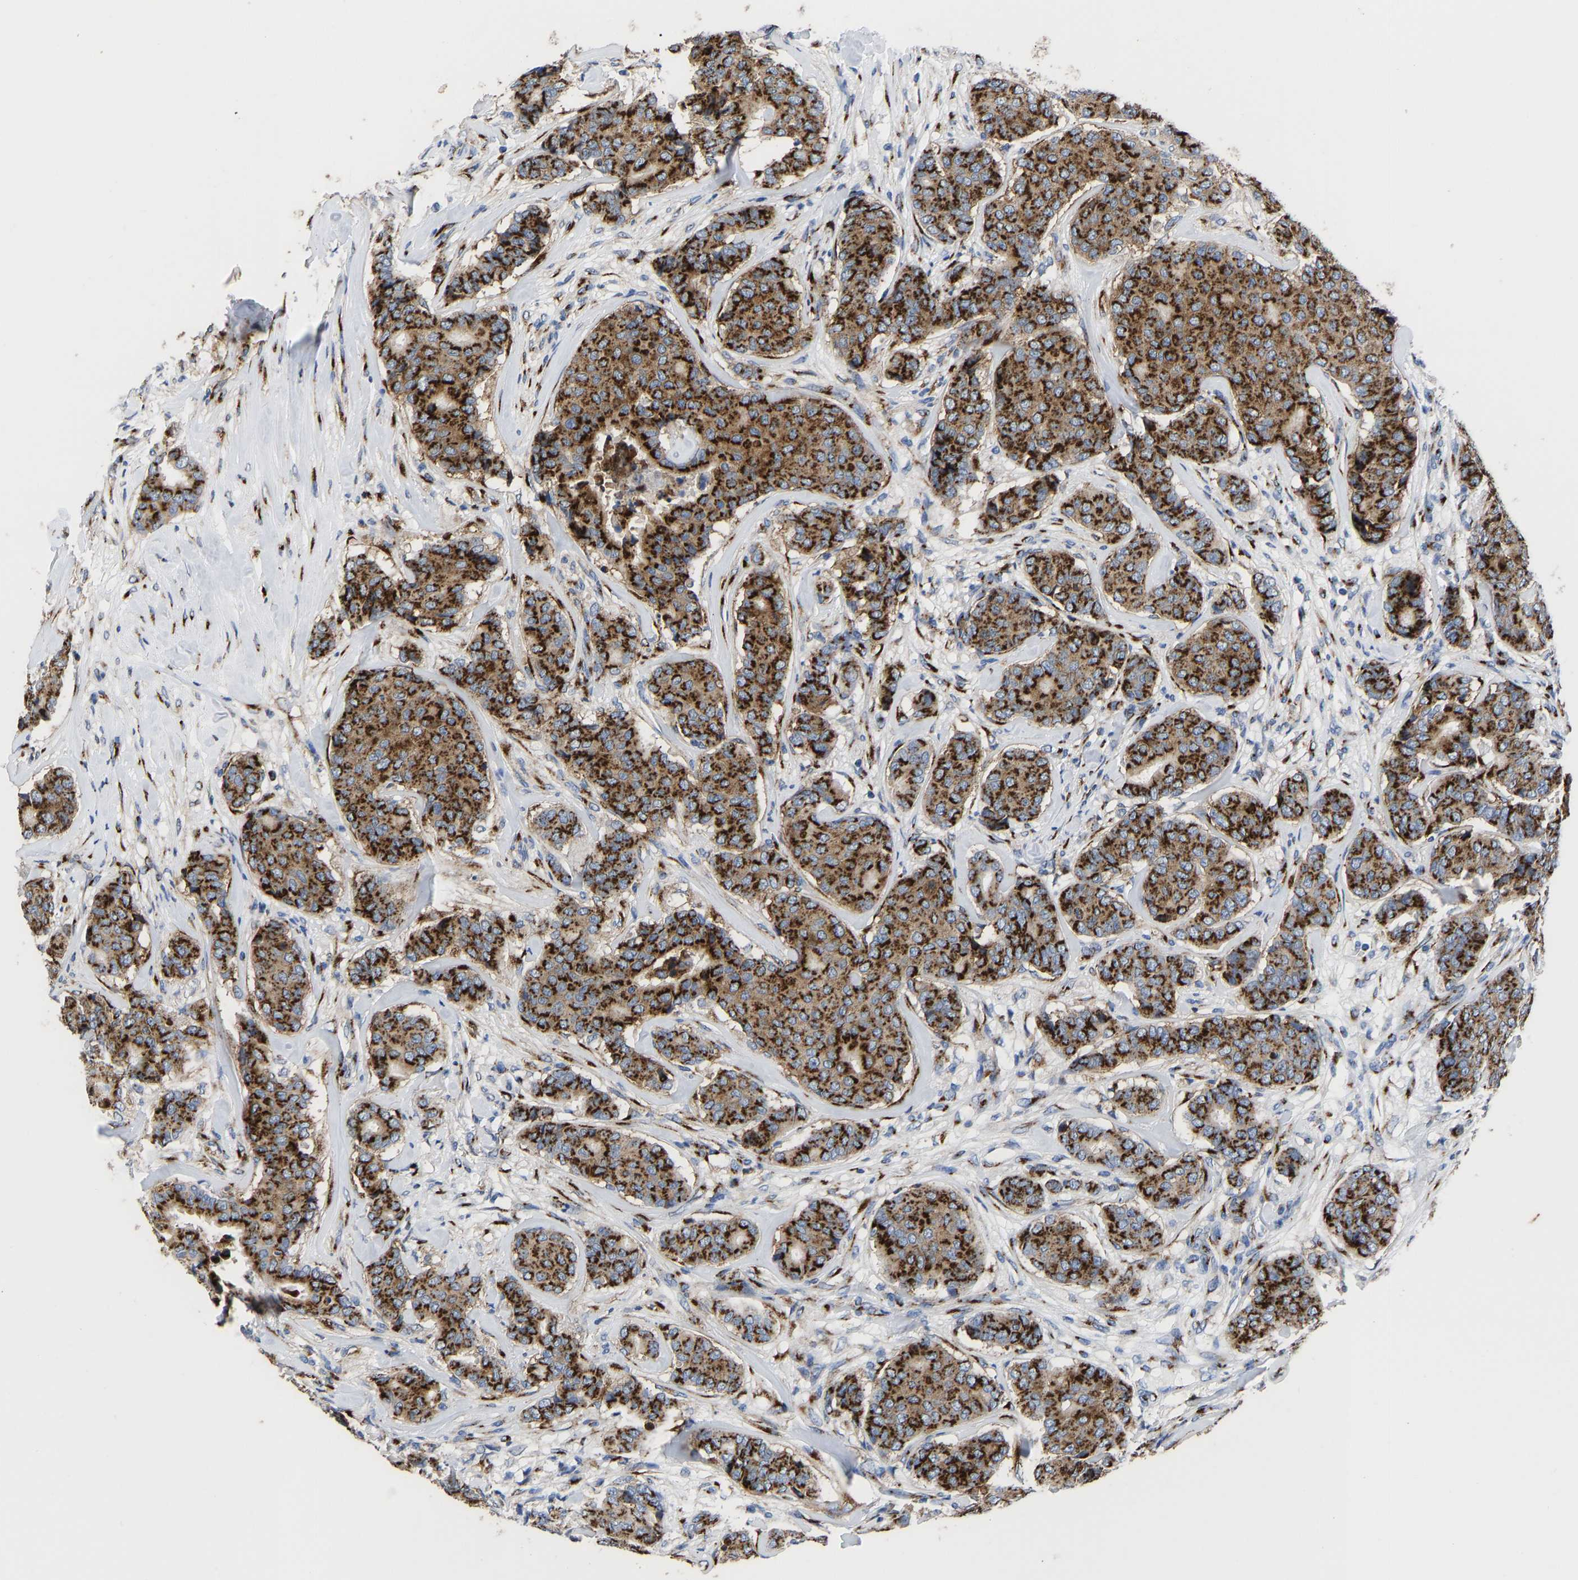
{"staining": {"intensity": "strong", "quantity": ">75%", "location": "cytoplasmic/membranous"}, "tissue": "breast cancer", "cell_type": "Tumor cells", "image_type": "cancer", "snomed": [{"axis": "morphology", "description": "Duct carcinoma"}, {"axis": "topography", "description": "Breast"}], "caption": "The micrograph reveals immunohistochemical staining of breast cancer (invasive ductal carcinoma). There is strong cytoplasmic/membranous positivity is identified in approximately >75% of tumor cells.", "gene": "TMEM87A", "patient": {"sex": "female", "age": 75}}